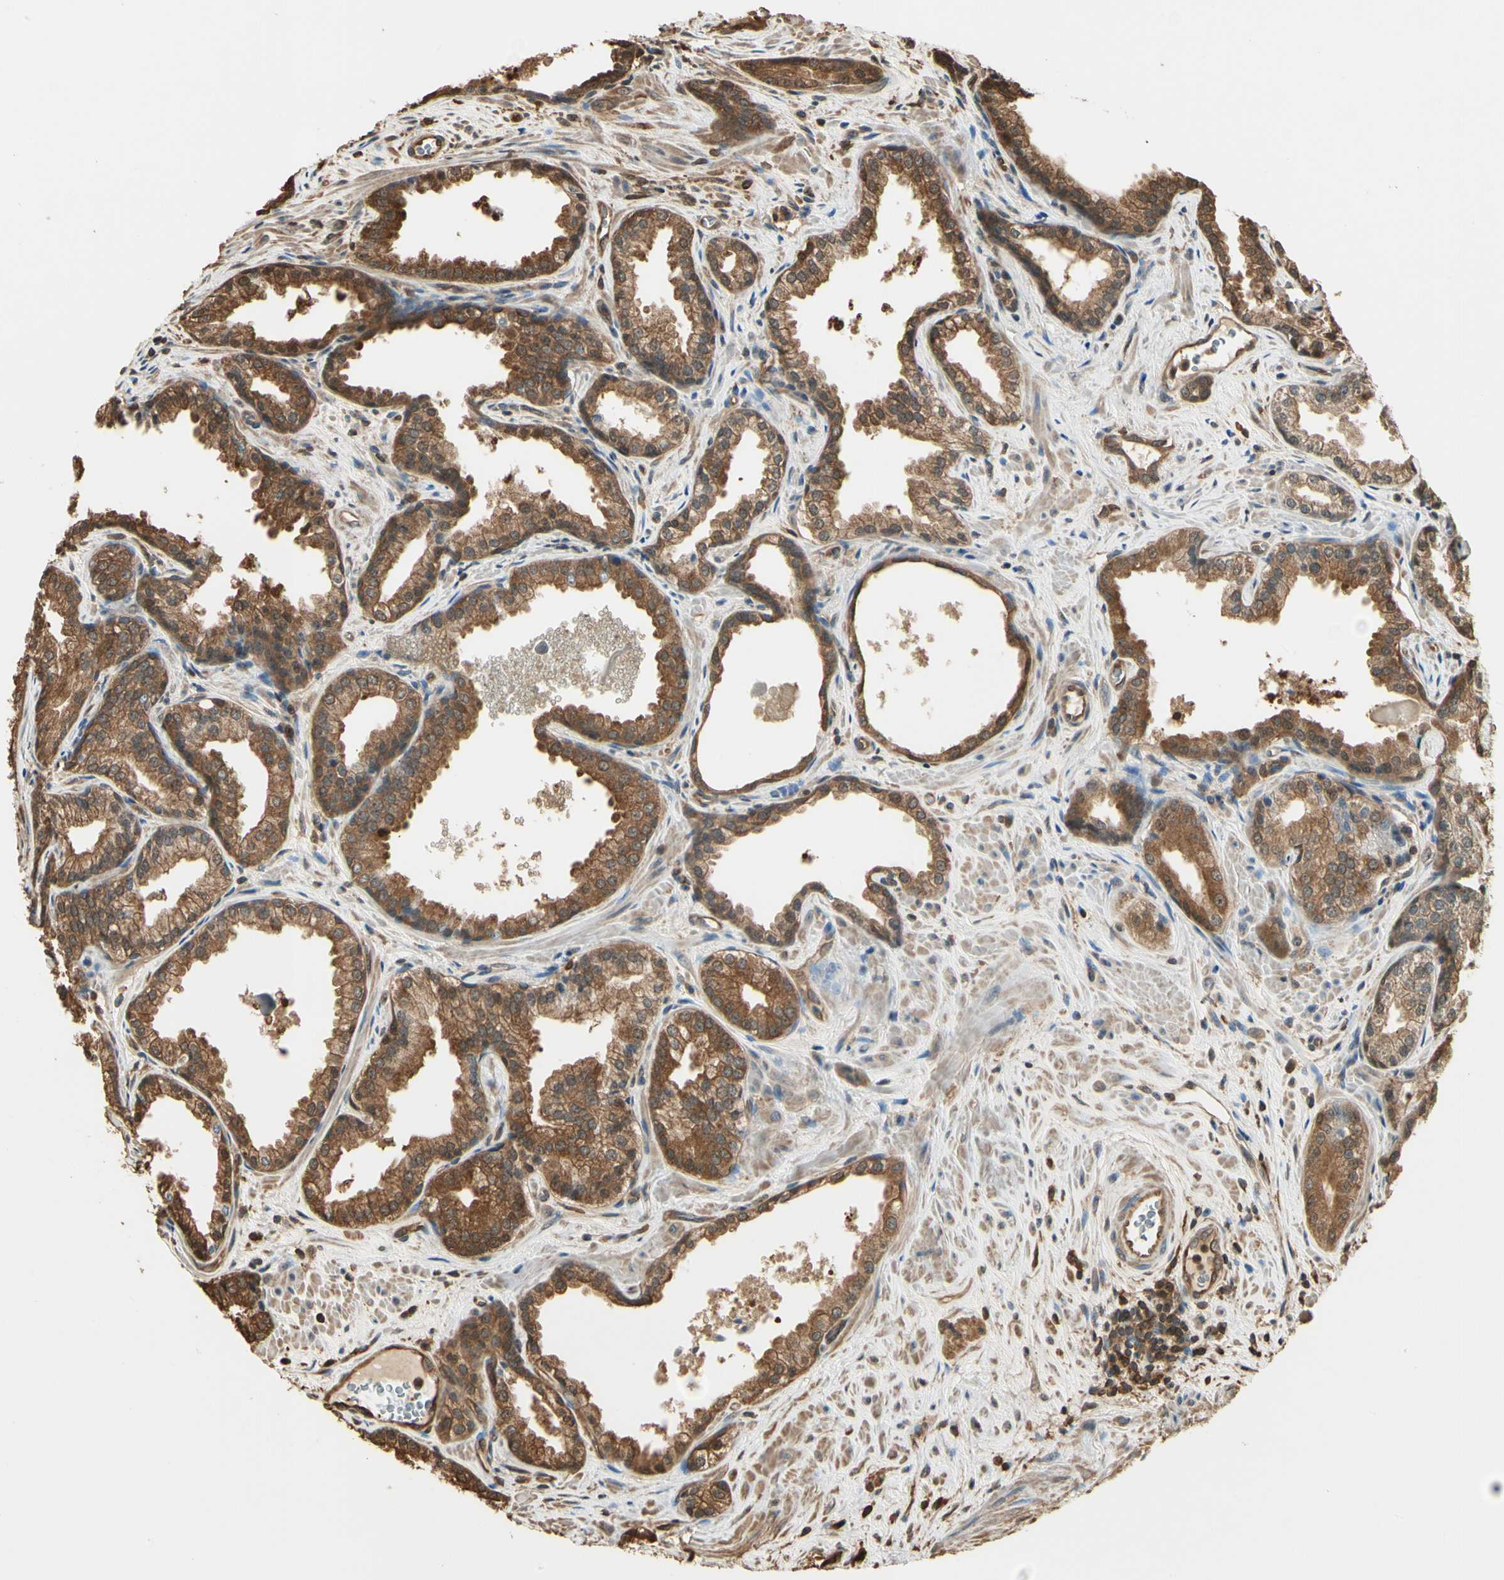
{"staining": {"intensity": "moderate", "quantity": ">75%", "location": "cytoplasmic/membranous"}, "tissue": "prostate cancer", "cell_type": "Tumor cells", "image_type": "cancer", "snomed": [{"axis": "morphology", "description": "Adenocarcinoma, Low grade"}, {"axis": "topography", "description": "Prostate"}], "caption": "IHC histopathology image of neoplastic tissue: prostate cancer stained using immunohistochemistry demonstrates medium levels of moderate protein expression localized specifically in the cytoplasmic/membranous of tumor cells, appearing as a cytoplasmic/membranous brown color.", "gene": "YWHAE", "patient": {"sex": "male", "age": 60}}